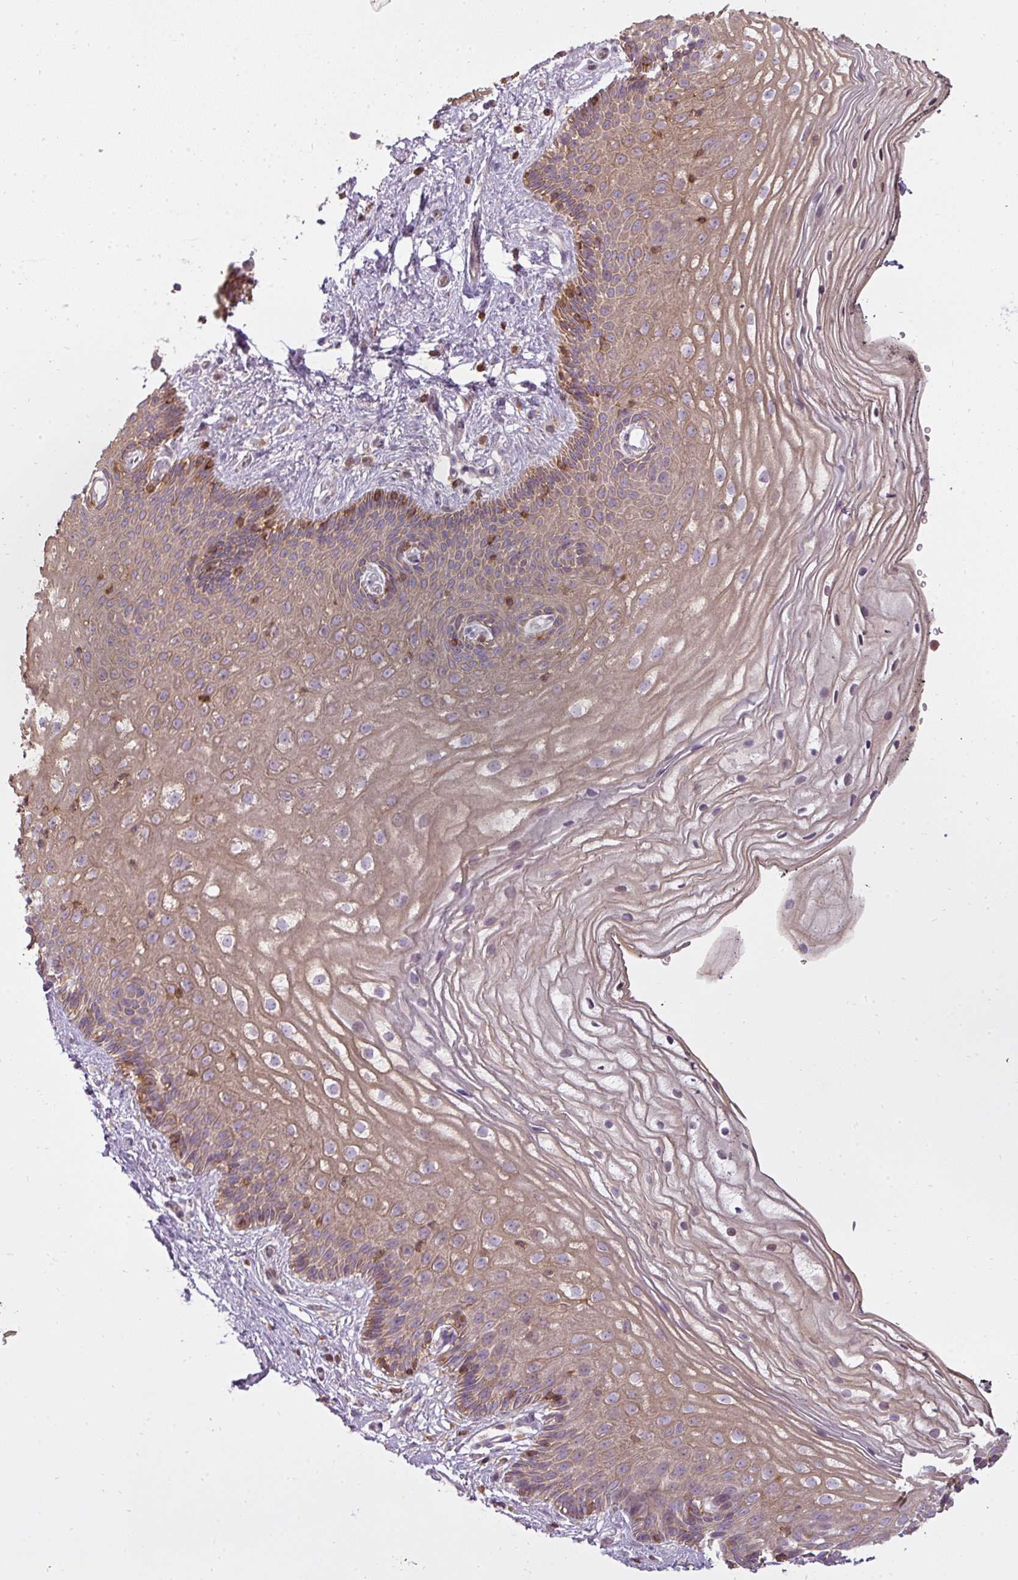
{"staining": {"intensity": "moderate", "quantity": "25%-75%", "location": "cytoplasmic/membranous"}, "tissue": "vagina", "cell_type": "Squamous epithelial cells", "image_type": "normal", "snomed": [{"axis": "morphology", "description": "Normal tissue, NOS"}, {"axis": "topography", "description": "Vagina"}], "caption": "This is an image of immunohistochemistry staining of unremarkable vagina, which shows moderate positivity in the cytoplasmic/membranous of squamous epithelial cells.", "gene": "STK4", "patient": {"sex": "female", "age": 47}}